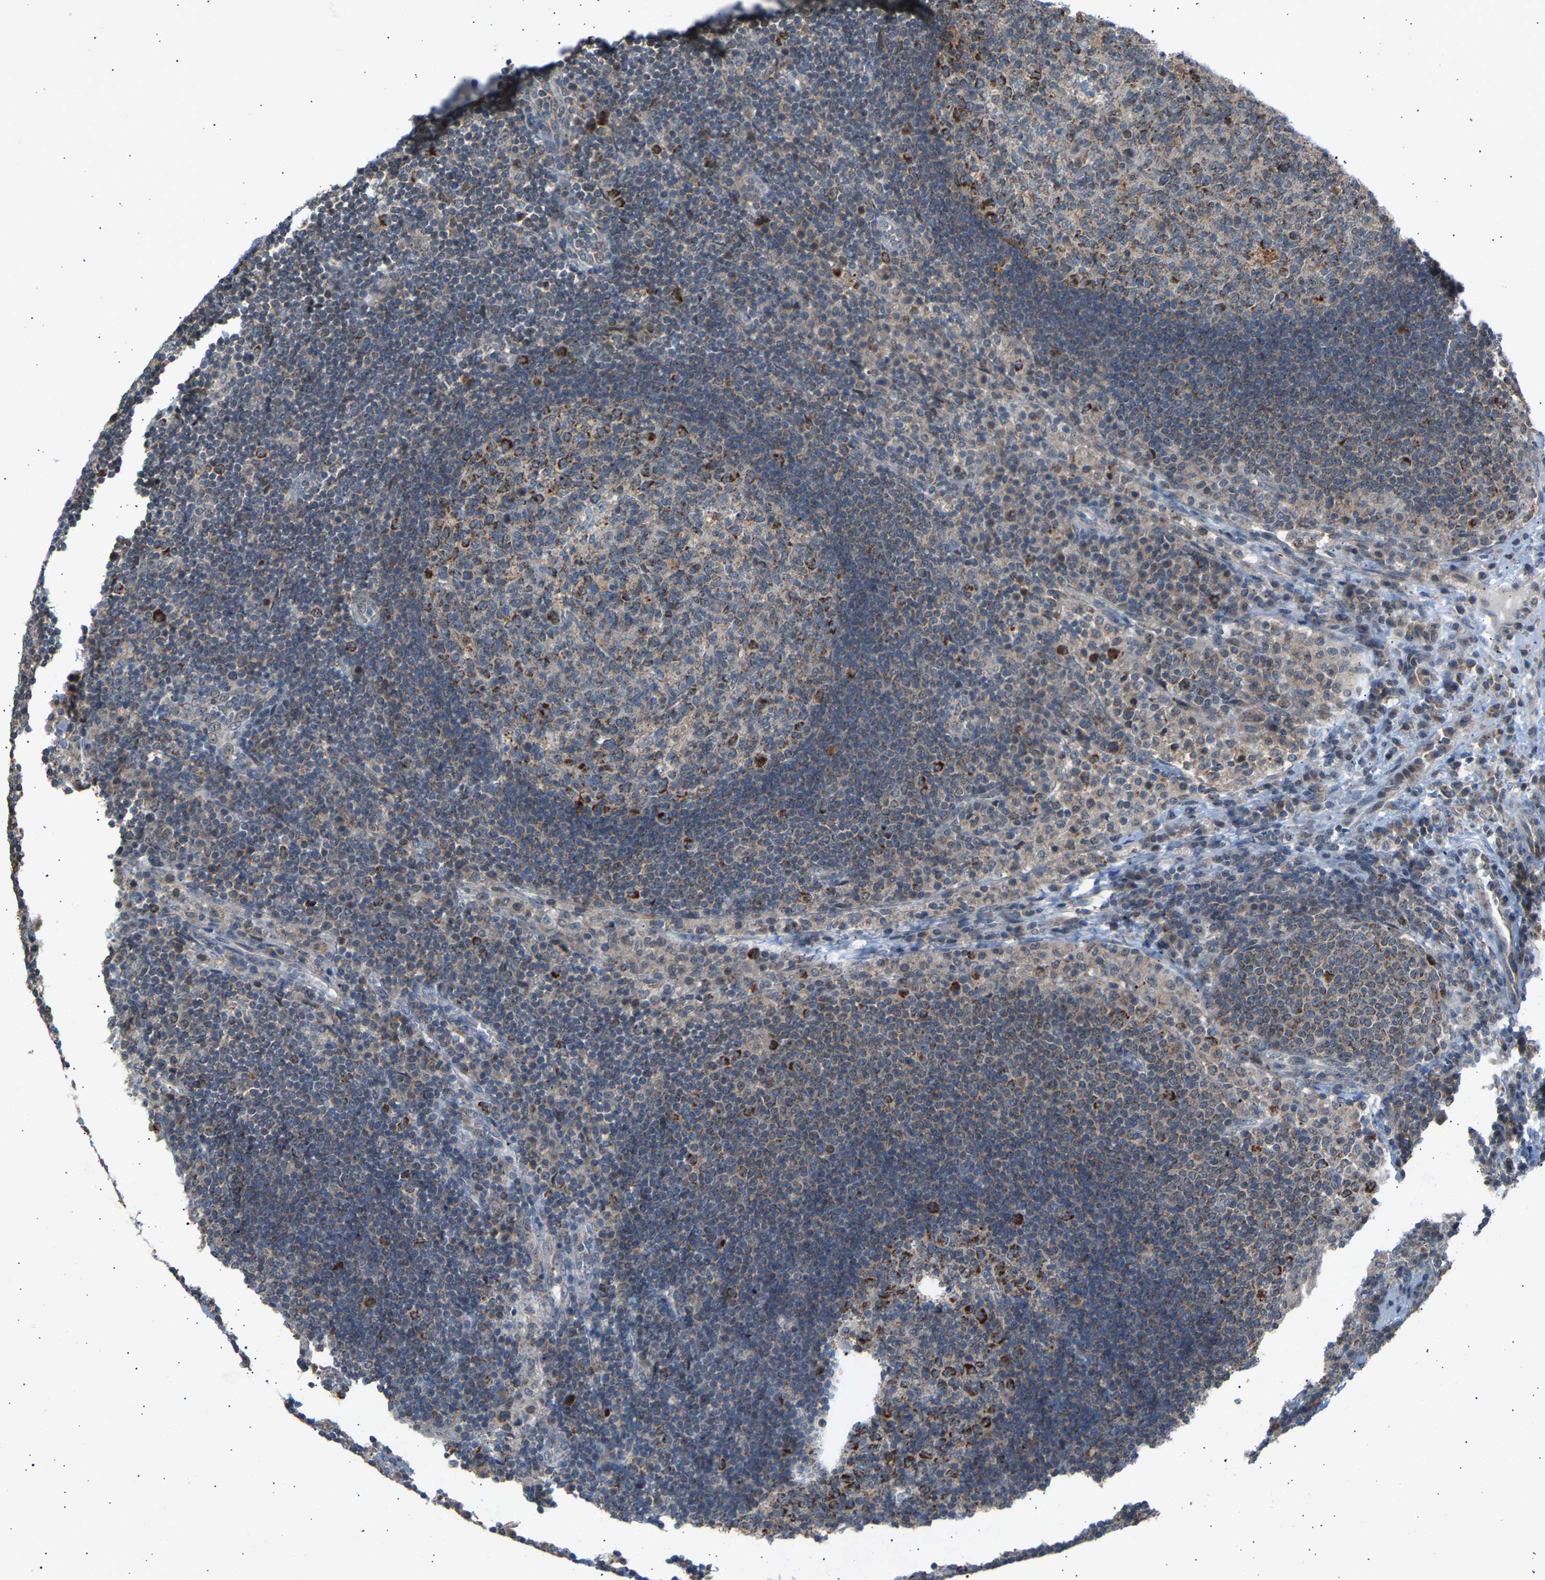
{"staining": {"intensity": "strong", "quantity": "25%-75%", "location": "cytoplasmic/membranous"}, "tissue": "lymph node", "cell_type": "Germinal center cells", "image_type": "normal", "snomed": [{"axis": "morphology", "description": "Normal tissue, NOS"}, {"axis": "topography", "description": "Lymph node"}], "caption": "The micrograph demonstrates immunohistochemical staining of normal lymph node. There is strong cytoplasmic/membranous positivity is identified in approximately 25%-75% of germinal center cells.", "gene": "SLIRP", "patient": {"sex": "female", "age": 53}}